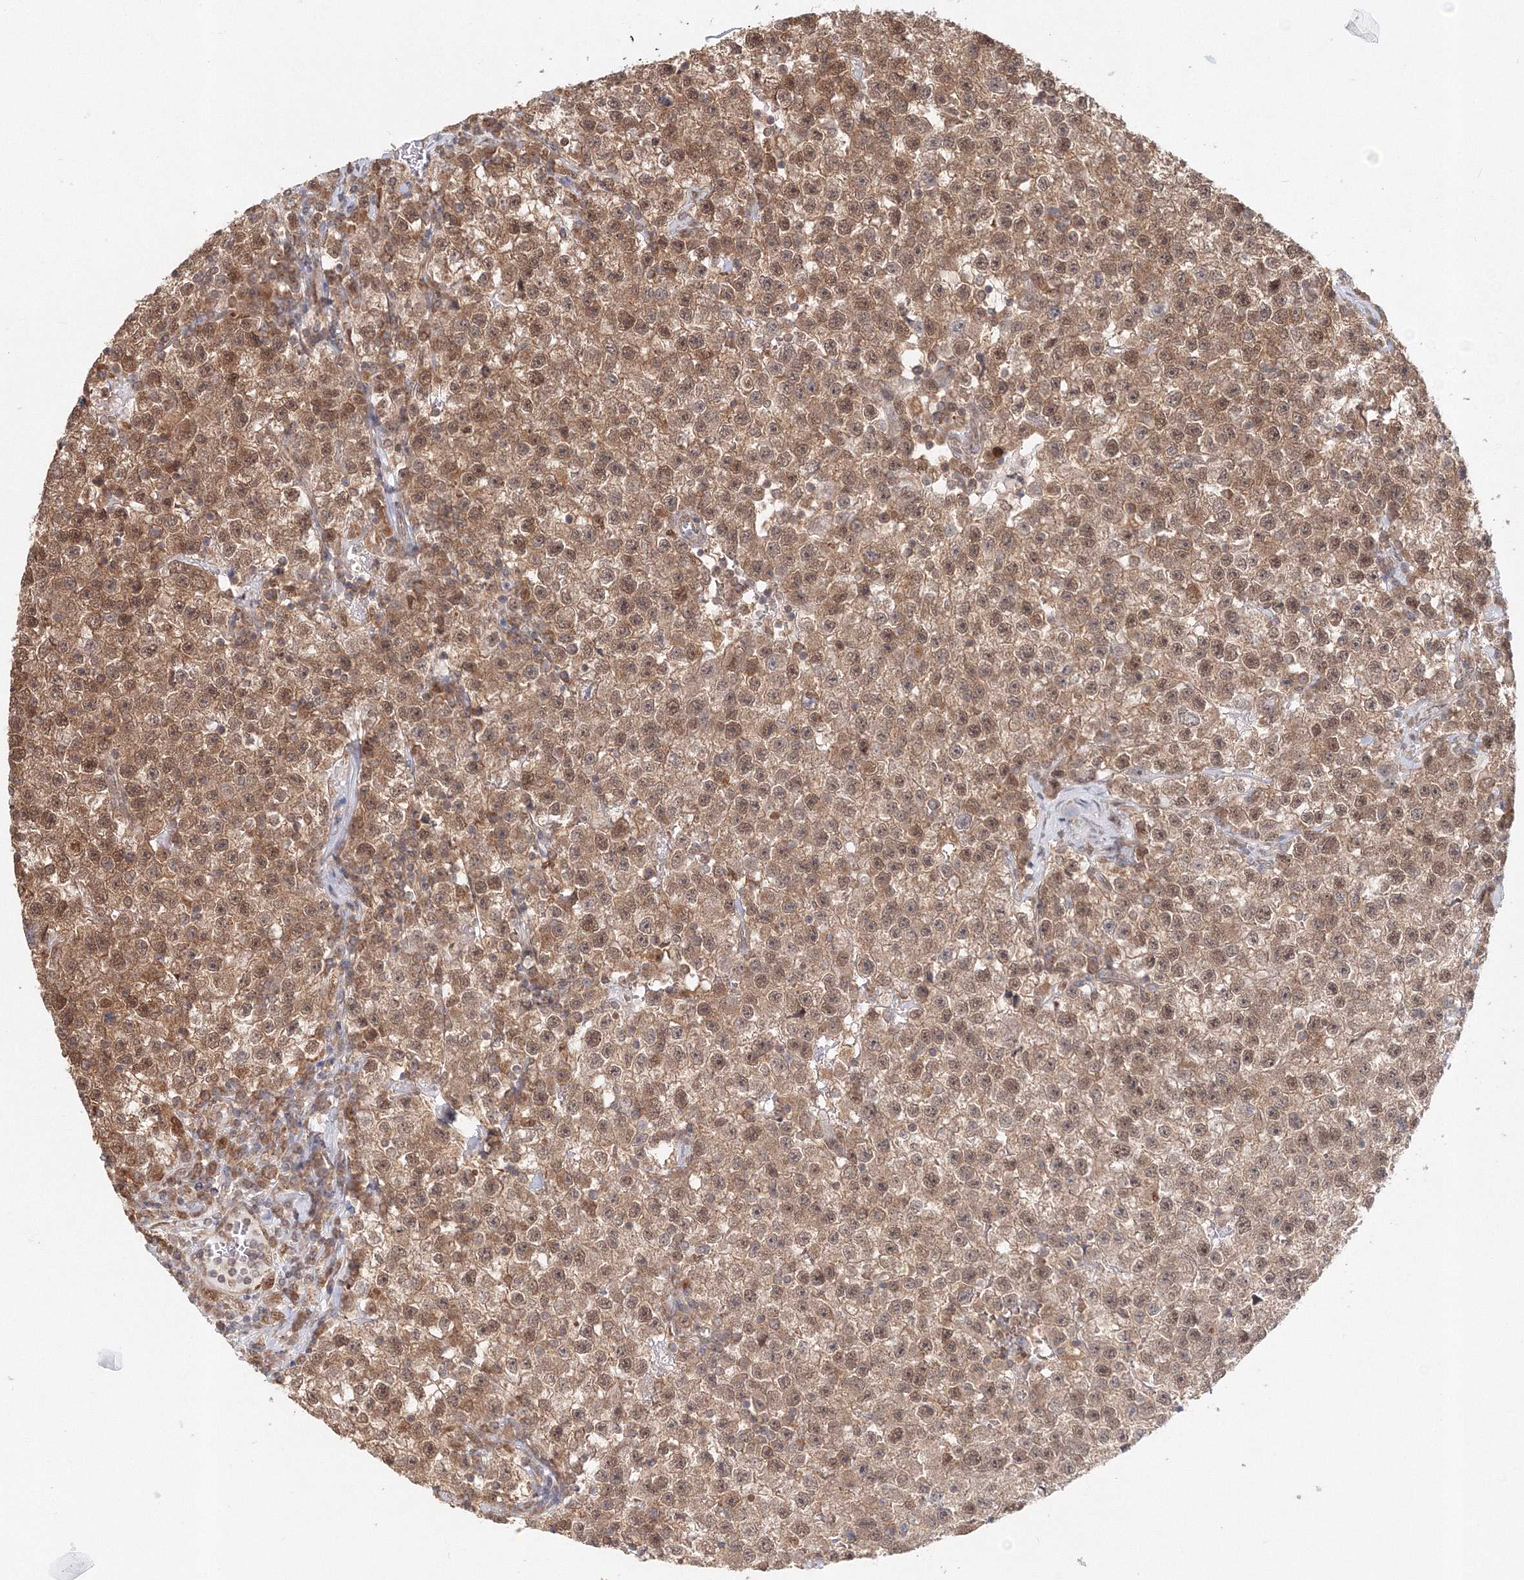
{"staining": {"intensity": "moderate", "quantity": ">75%", "location": "cytoplasmic/membranous,nuclear"}, "tissue": "testis cancer", "cell_type": "Tumor cells", "image_type": "cancer", "snomed": [{"axis": "morphology", "description": "Seminoma, NOS"}, {"axis": "topography", "description": "Testis"}], "caption": "DAB immunohistochemical staining of human seminoma (testis) reveals moderate cytoplasmic/membranous and nuclear protein positivity in about >75% of tumor cells.", "gene": "PSMD6", "patient": {"sex": "male", "age": 22}}